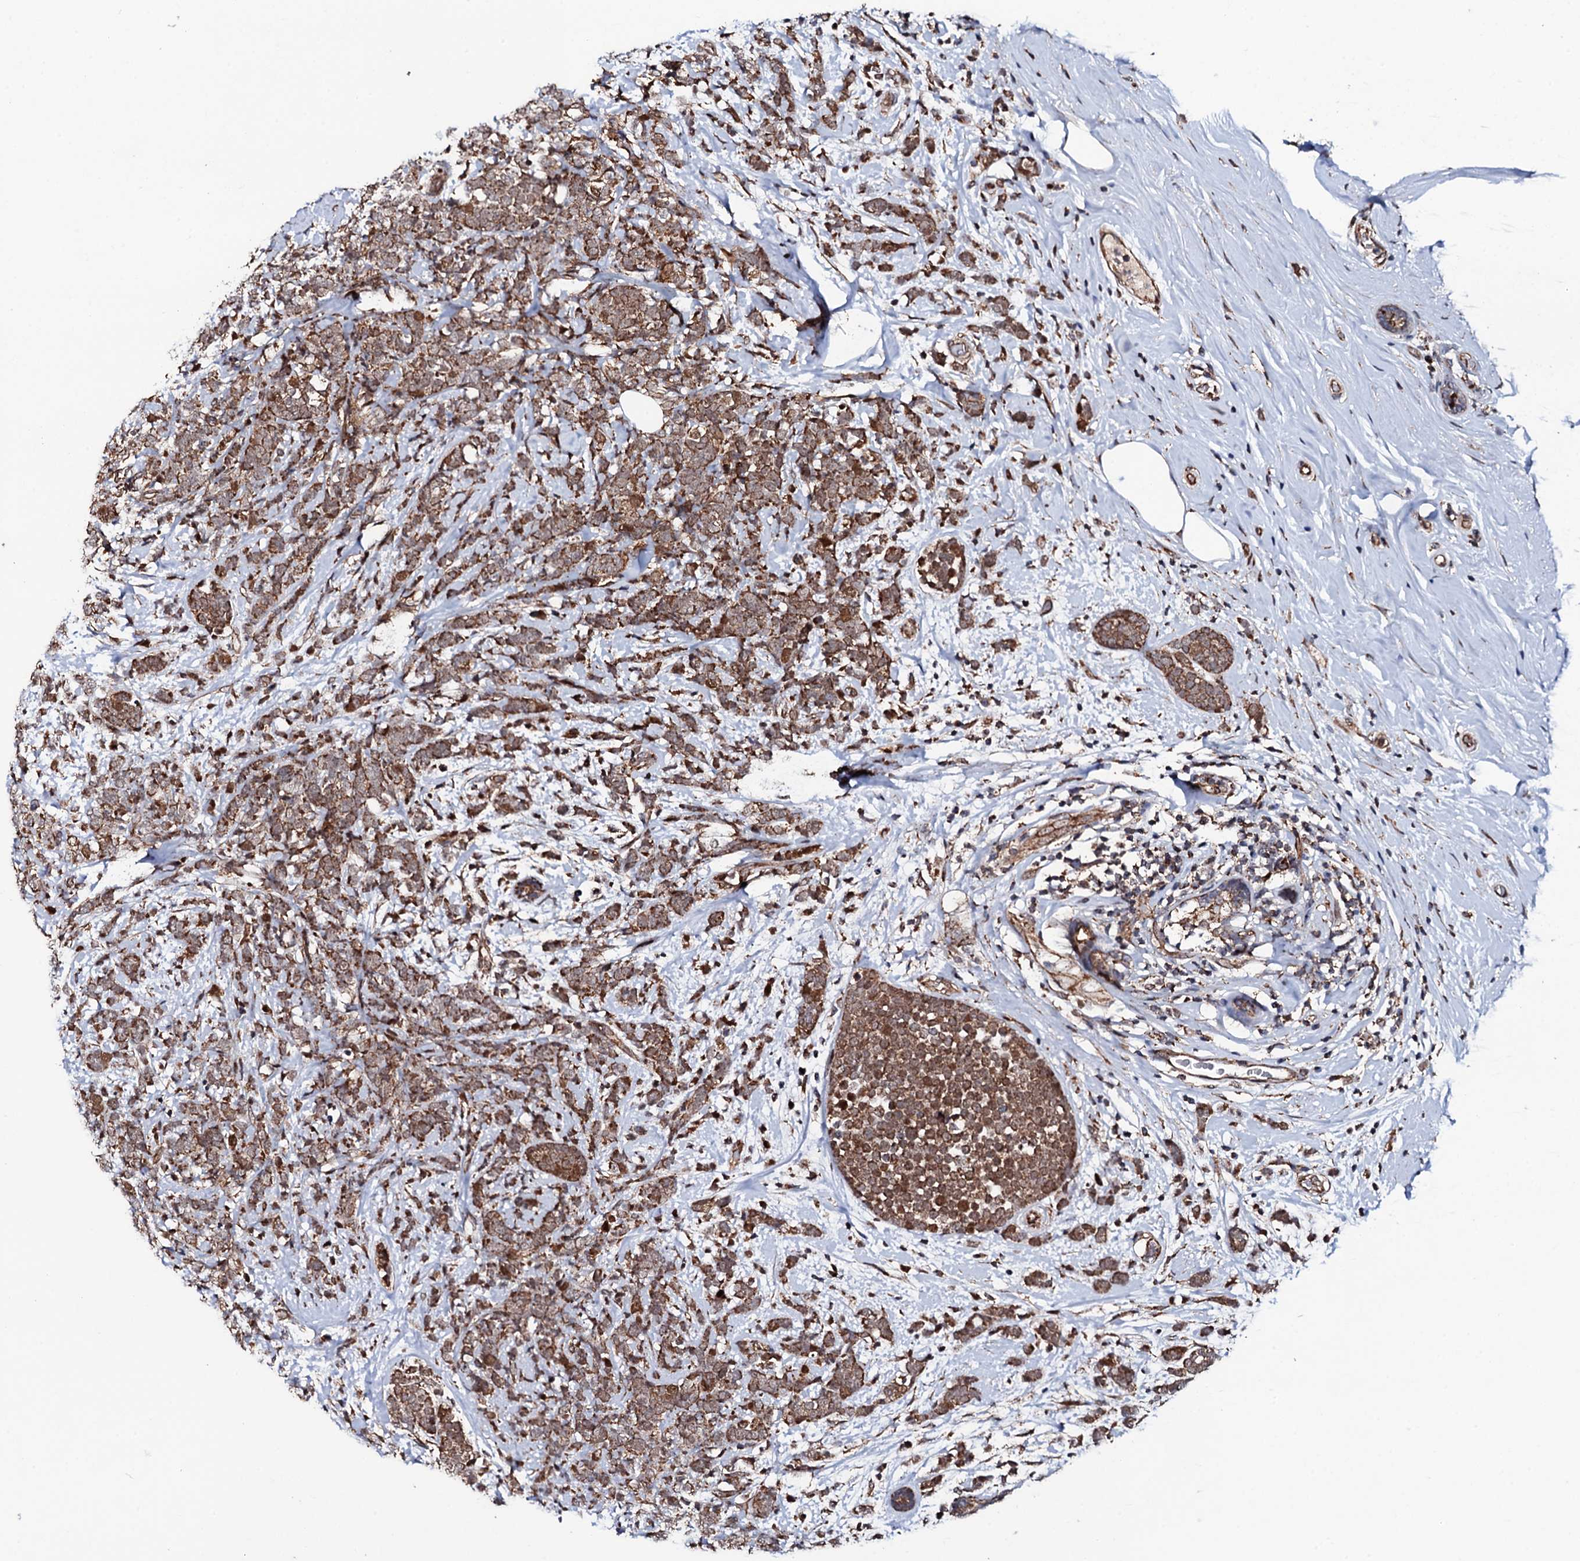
{"staining": {"intensity": "strong", "quantity": ">75%", "location": "cytoplasmic/membranous"}, "tissue": "breast cancer", "cell_type": "Tumor cells", "image_type": "cancer", "snomed": [{"axis": "morphology", "description": "Lobular carcinoma"}, {"axis": "topography", "description": "Breast"}], "caption": "The immunohistochemical stain labels strong cytoplasmic/membranous expression in tumor cells of lobular carcinoma (breast) tissue.", "gene": "MTIF3", "patient": {"sex": "female", "age": 58}}